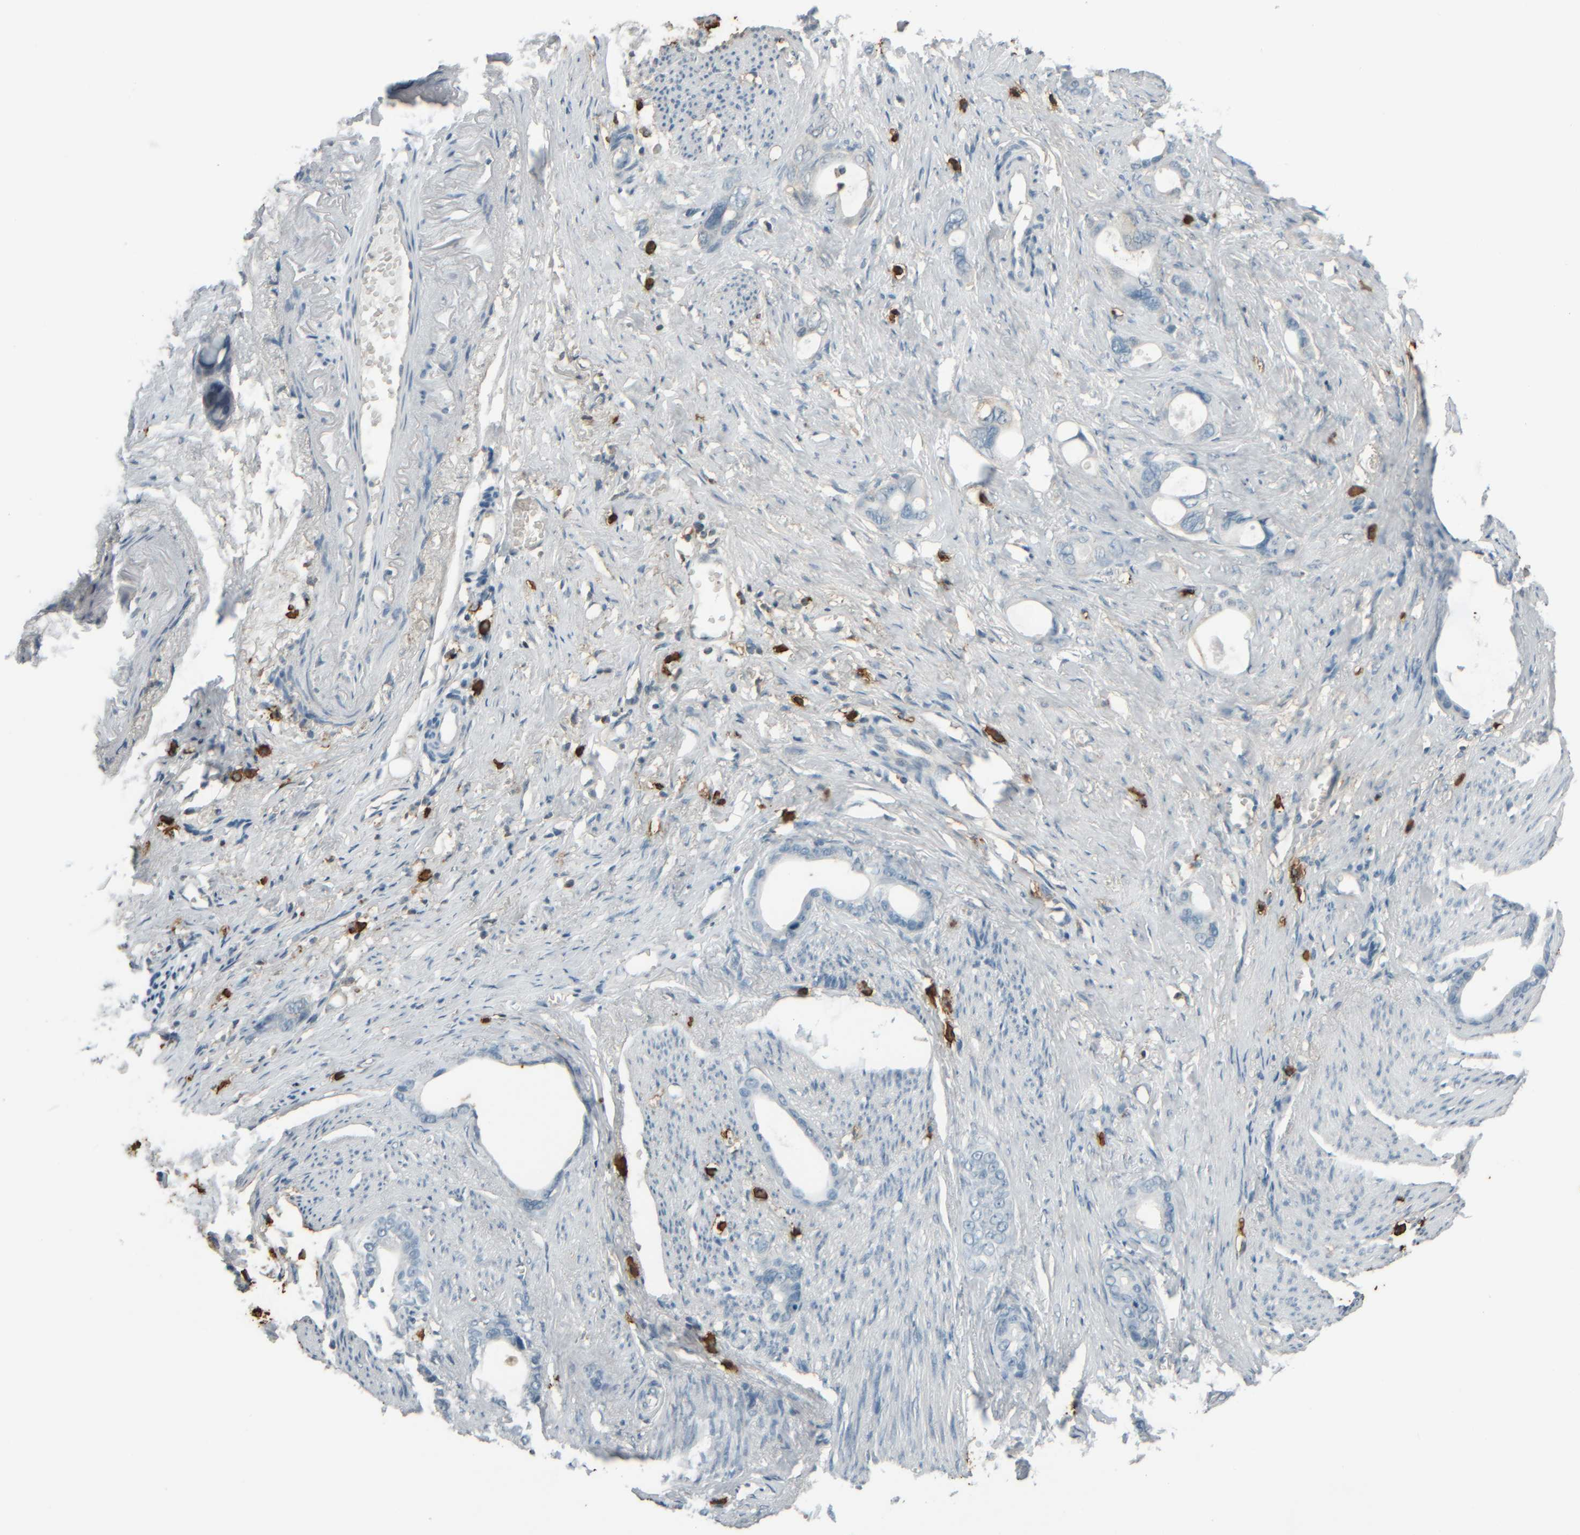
{"staining": {"intensity": "negative", "quantity": "none", "location": "none"}, "tissue": "stomach cancer", "cell_type": "Tumor cells", "image_type": "cancer", "snomed": [{"axis": "morphology", "description": "Adenocarcinoma, NOS"}, {"axis": "topography", "description": "Stomach"}], "caption": "The image exhibits no staining of tumor cells in stomach cancer. (DAB immunohistochemistry with hematoxylin counter stain).", "gene": "TPSAB1", "patient": {"sex": "female", "age": 75}}